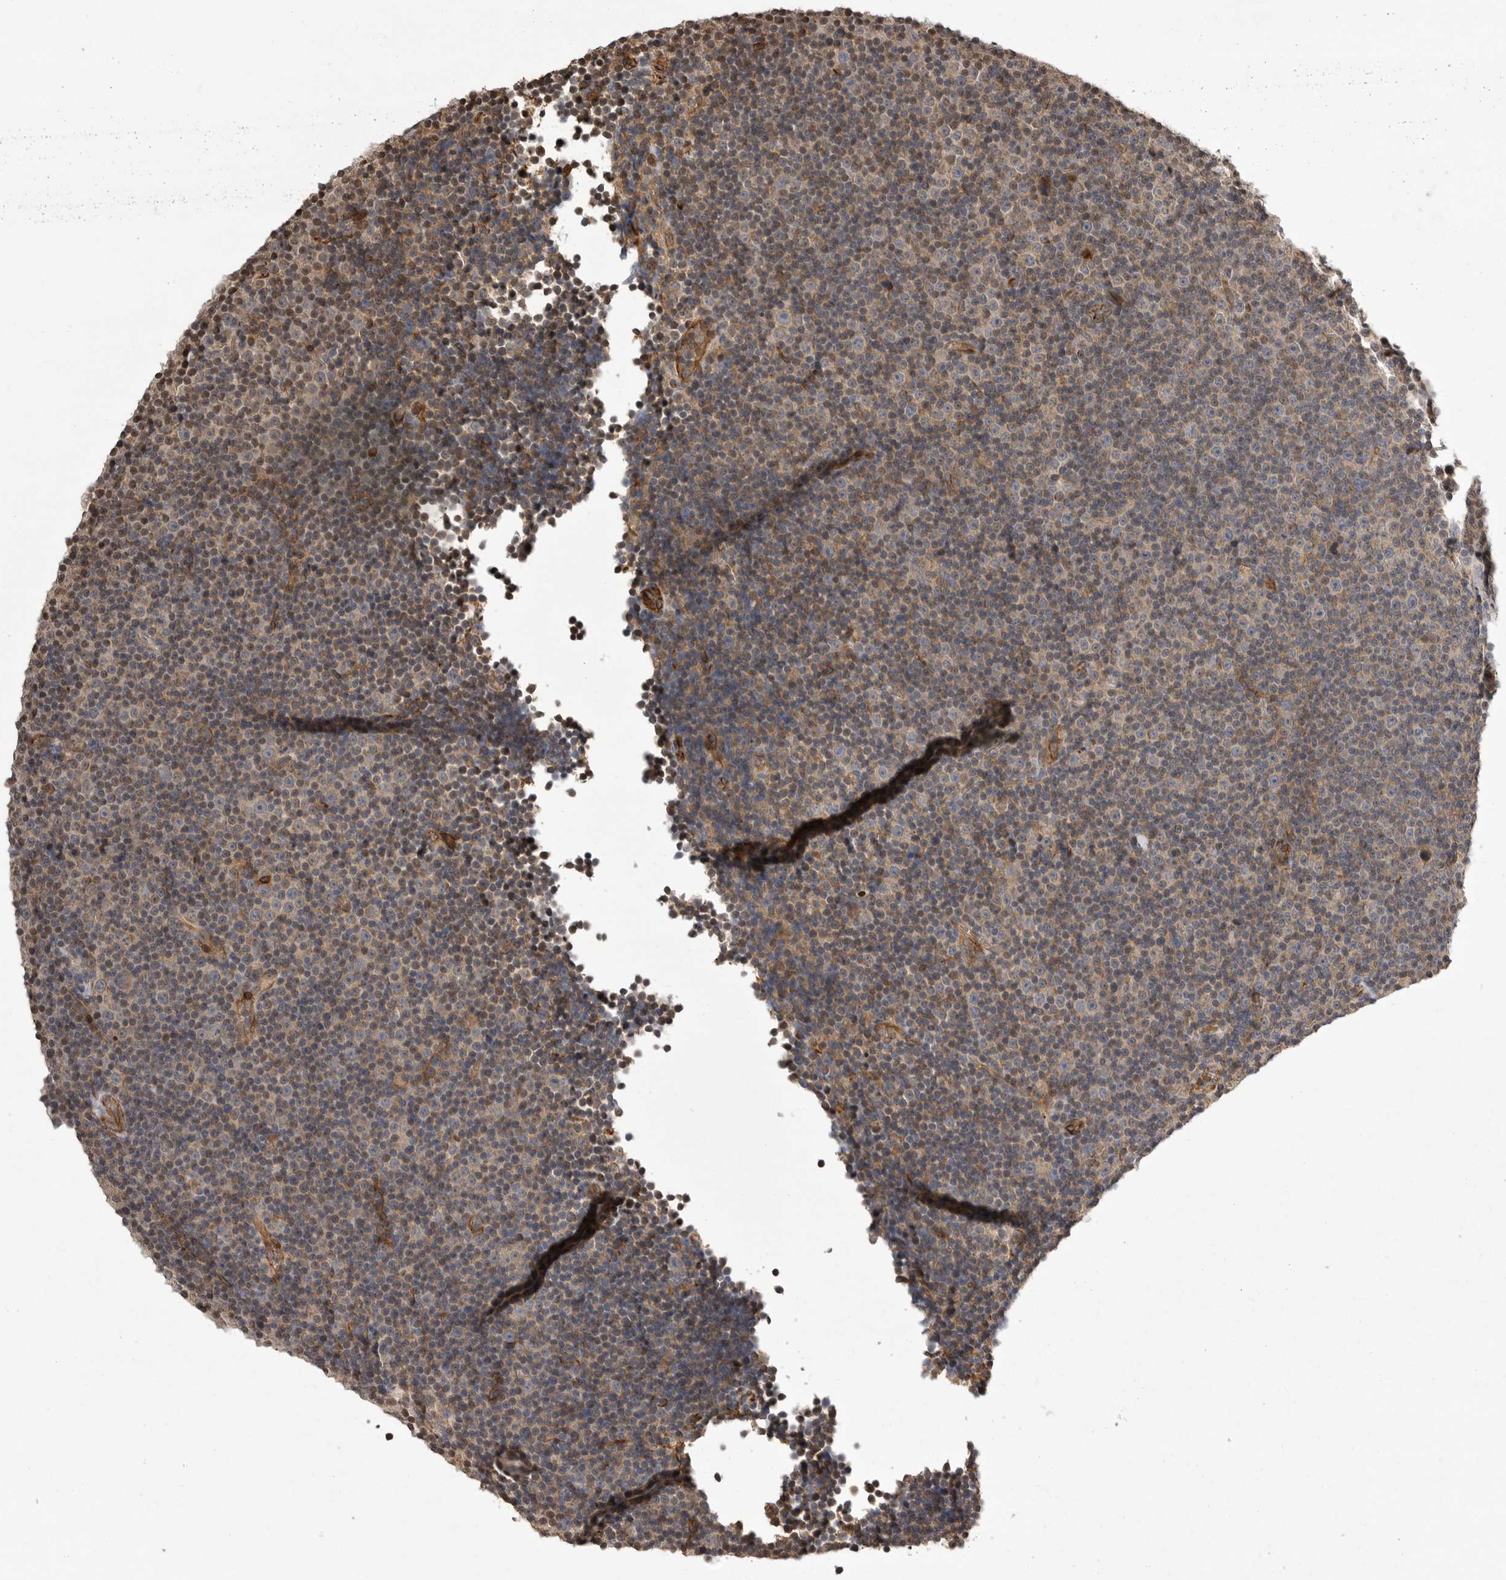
{"staining": {"intensity": "negative", "quantity": "none", "location": "none"}, "tissue": "lymphoma", "cell_type": "Tumor cells", "image_type": "cancer", "snomed": [{"axis": "morphology", "description": "Malignant lymphoma, non-Hodgkin's type, Low grade"}, {"axis": "topography", "description": "Lymph node"}], "caption": "Low-grade malignant lymphoma, non-Hodgkin's type stained for a protein using immunohistochemistry (IHC) reveals no expression tumor cells.", "gene": "NECTIN1", "patient": {"sex": "female", "age": 67}}